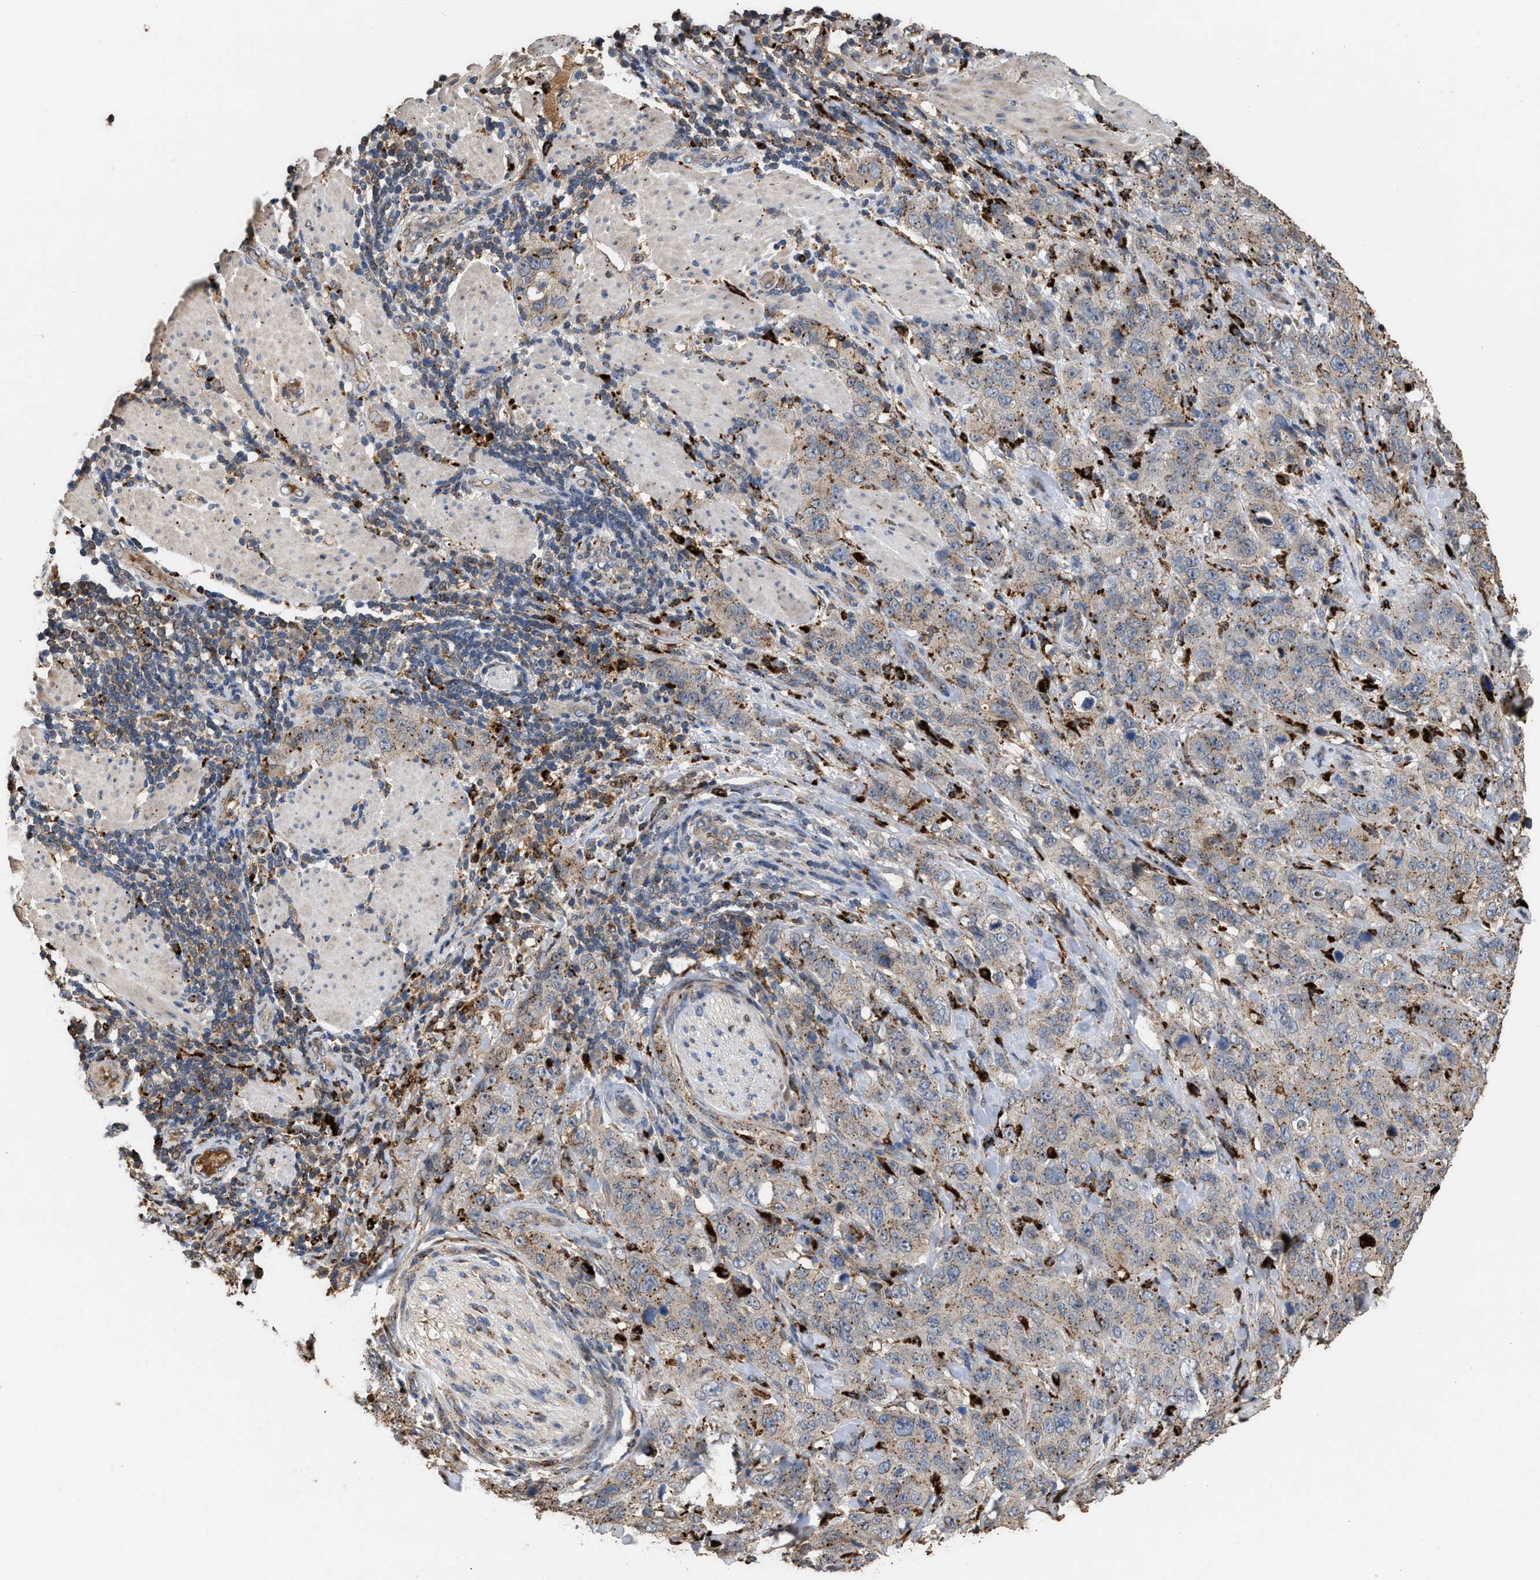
{"staining": {"intensity": "weak", "quantity": ">75%", "location": "cytoplasmic/membranous"}, "tissue": "stomach cancer", "cell_type": "Tumor cells", "image_type": "cancer", "snomed": [{"axis": "morphology", "description": "Adenocarcinoma, NOS"}, {"axis": "topography", "description": "Stomach"}], "caption": "DAB immunohistochemical staining of human stomach adenocarcinoma exhibits weak cytoplasmic/membranous protein expression in about >75% of tumor cells. The staining is performed using DAB brown chromogen to label protein expression. The nuclei are counter-stained blue using hematoxylin.", "gene": "ELMO3", "patient": {"sex": "male", "age": 48}}